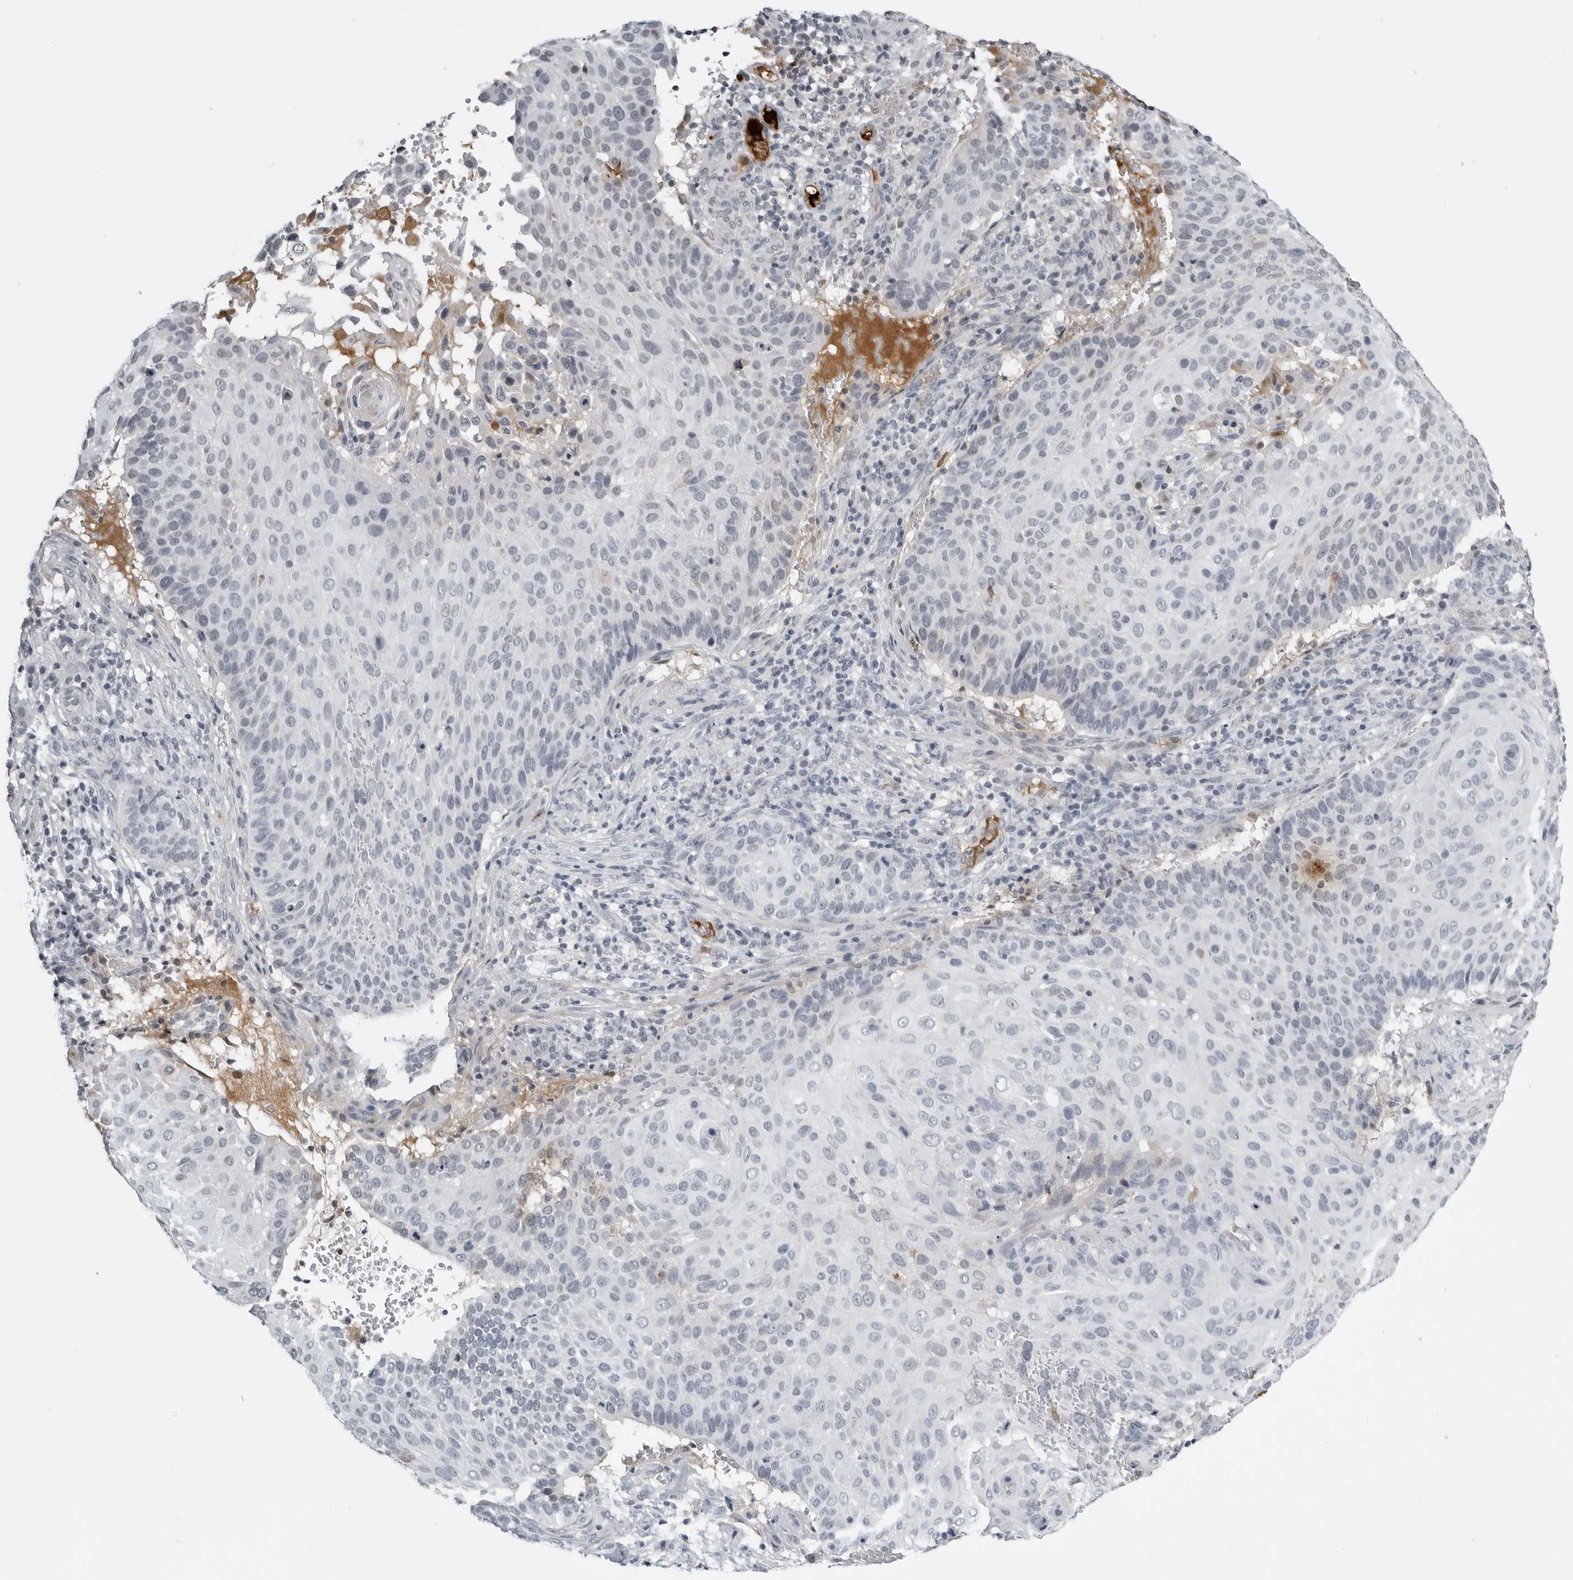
{"staining": {"intensity": "moderate", "quantity": "<25%", "location": "cytoplasmic/membranous"}, "tissue": "cervical cancer", "cell_type": "Tumor cells", "image_type": "cancer", "snomed": [{"axis": "morphology", "description": "Squamous cell carcinoma, NOS"}, {"axis": "topography", "description": "Cervix"}], "caption": "High-magnification brightfield microscopy of cervical cancer stained with DAB (3,3'-diaminobenzidine) (brown) and counterstained with hematoxylin (blue). tumor cells exhibit moderate cytoplasmic/membranous expression is identified in about<25% of cells. The staining is performed using DAB brown chromogen to label protein expression. The nuclei are counter-stained blue using hematoxylin.", "gene": "SERPINF2", "patient": {"sex": "female", "age": 74}}